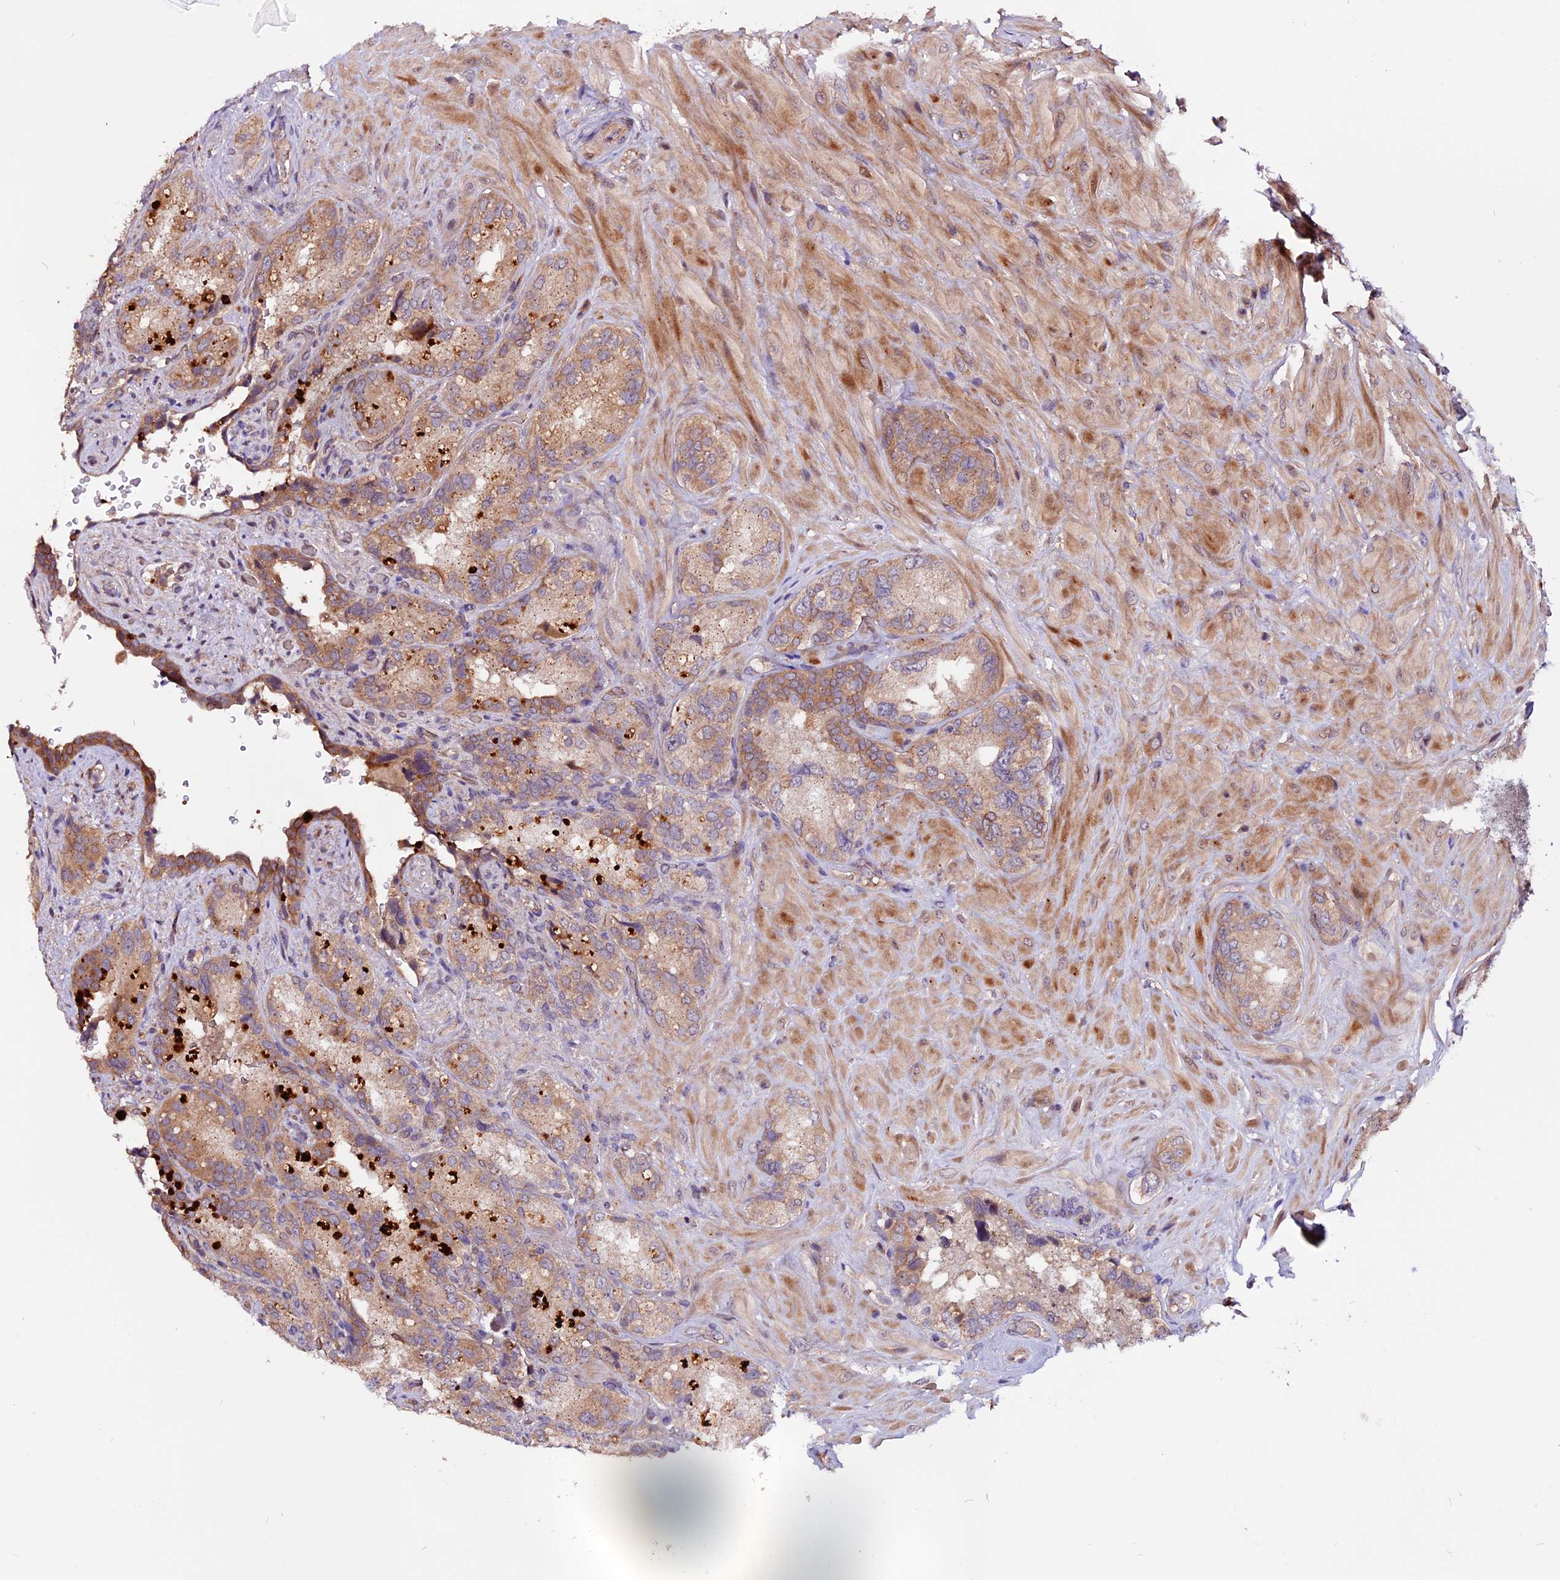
{"staining": {"intensity": "moderate", "quantity": ">75%", "location": "cytoplasmic/membranous"}, "tissue": "seminal vesicle", "cell_type": "Glandular cells", "image_type": "normal", "snomed": [{"axis": "morphology", "description": "Normal tissue, NOS"}, {"axis": "topography", "description": "Seminal veicle"}, {"axis": "topography", "description": "Peripheral nerve tissue"}], "caption": "A brown stain shows moderate cytoplasmic/membranous positivity of a protein in glandular cells of unremarkable human seminal vesicle.", "gene": "RINL", "patient": {"sex": "male", "age": 67}}